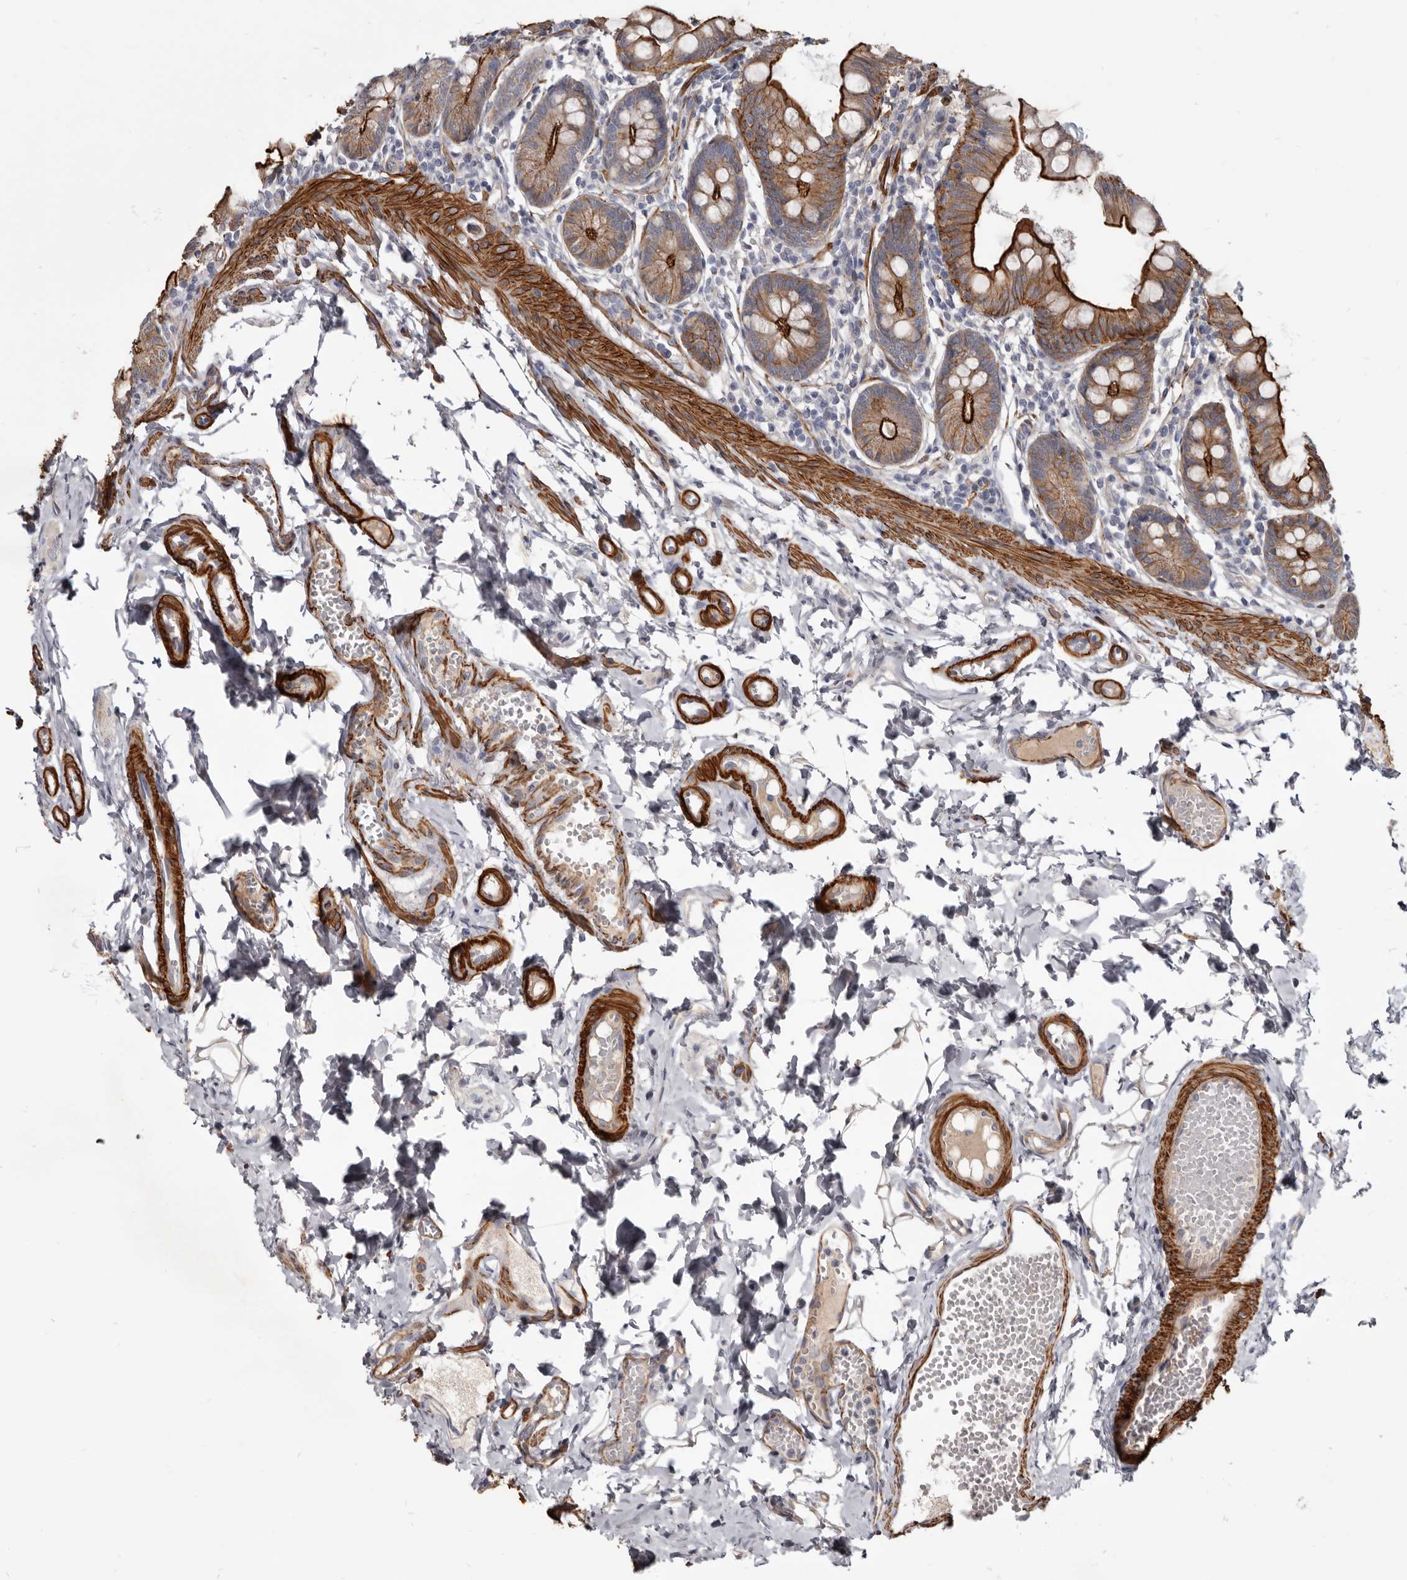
{"staining": {"intensity": "strong", "quantity": ">75%", "location": "cytoplasmic/membranous"}, "tissue": "small intestine", "cell_type": "Glandular cells", "image_type": "normal", "snomed": [{"axis": "morphology", "description": "Normal tissue, NOS"}, {"axis": "topography", "description": "Small intestine"}], "caption": "Approximately >75% of glandular cells in unremarkable small intestine demonstrate strong cytoplasmic/membranous protein positivity as visualized by brown immunohistochemical staining.", "gene": "CGN", "patient": {"sex": "male", "age": 7}}